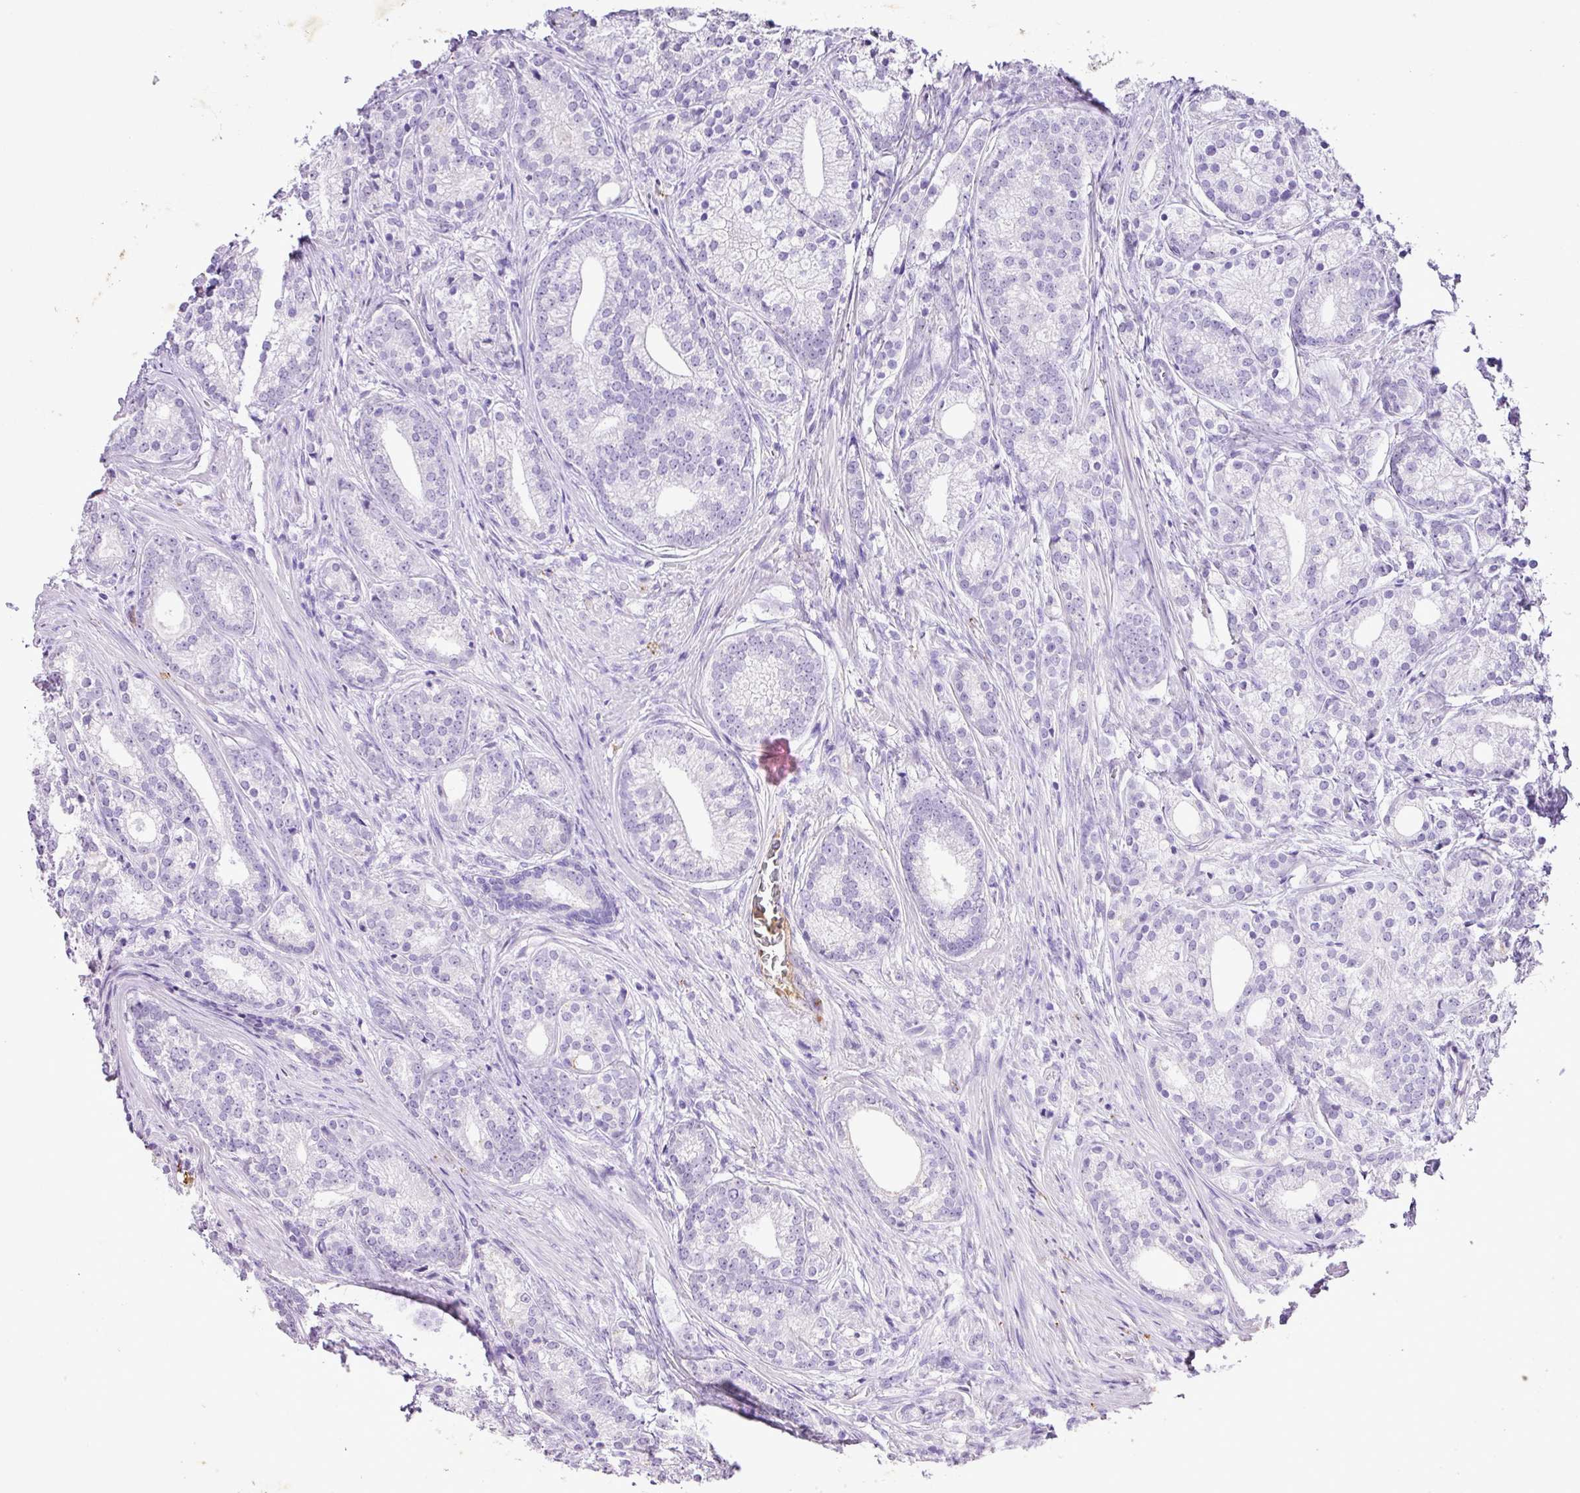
{"staining": {"intensity": "negative", "quantity": "none", "location": "none"}, "tissue": "prostate cancer", "cell_type": "Tumor cells", "image_type": "cancer", "snomed": [{"axis": "morphology", "description": "Adenocarcinoma, Low grade"}, {"axis": "topography", "description": "Prostate"}], "caption": "Tumor cells are negative for brown protein staining in prostate cancer (low-grade adenocarcinoma).", "gene": "KCNJ11", "patient": {"sex": "male", "age": 71}}